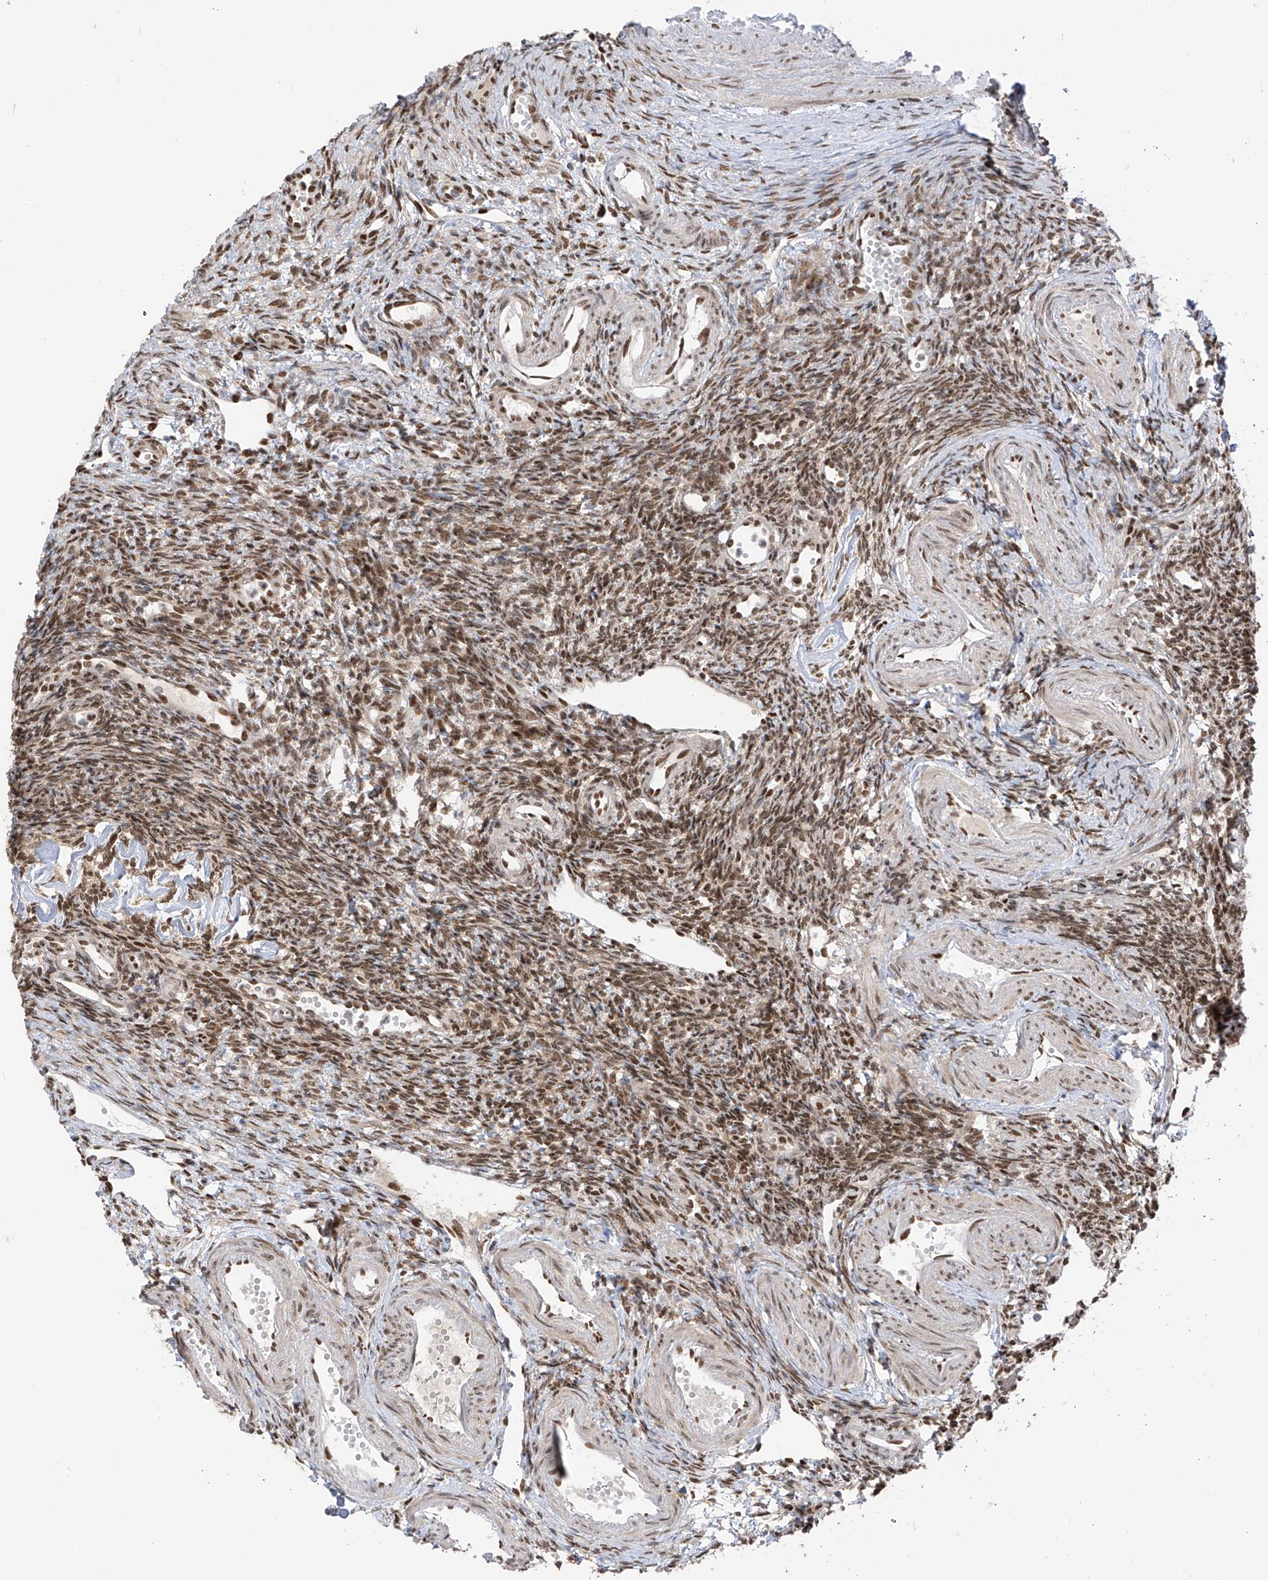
{"staining": {"intensity": "moderate", "quantity": ">75%", "location": "nuclear"}, "tissue": "ovary", "cell_type": "Ovarian stroma cells", "image_type": "normal", "snomed": [{"axis": "morphology", "description": "Normal tissue, NOS"}, {"axis": "morphology", "description": "Cyst, NOS"}, {"axis": "topography", "description": "Ovary"}], "caption": "Human ovary stained with a brown dye reveals moderate nuclear positive expression in approximately >75% of ovarian stroma cells.", "gene": "PM20D2", "patient": {"sex": "female", "age": 33}}